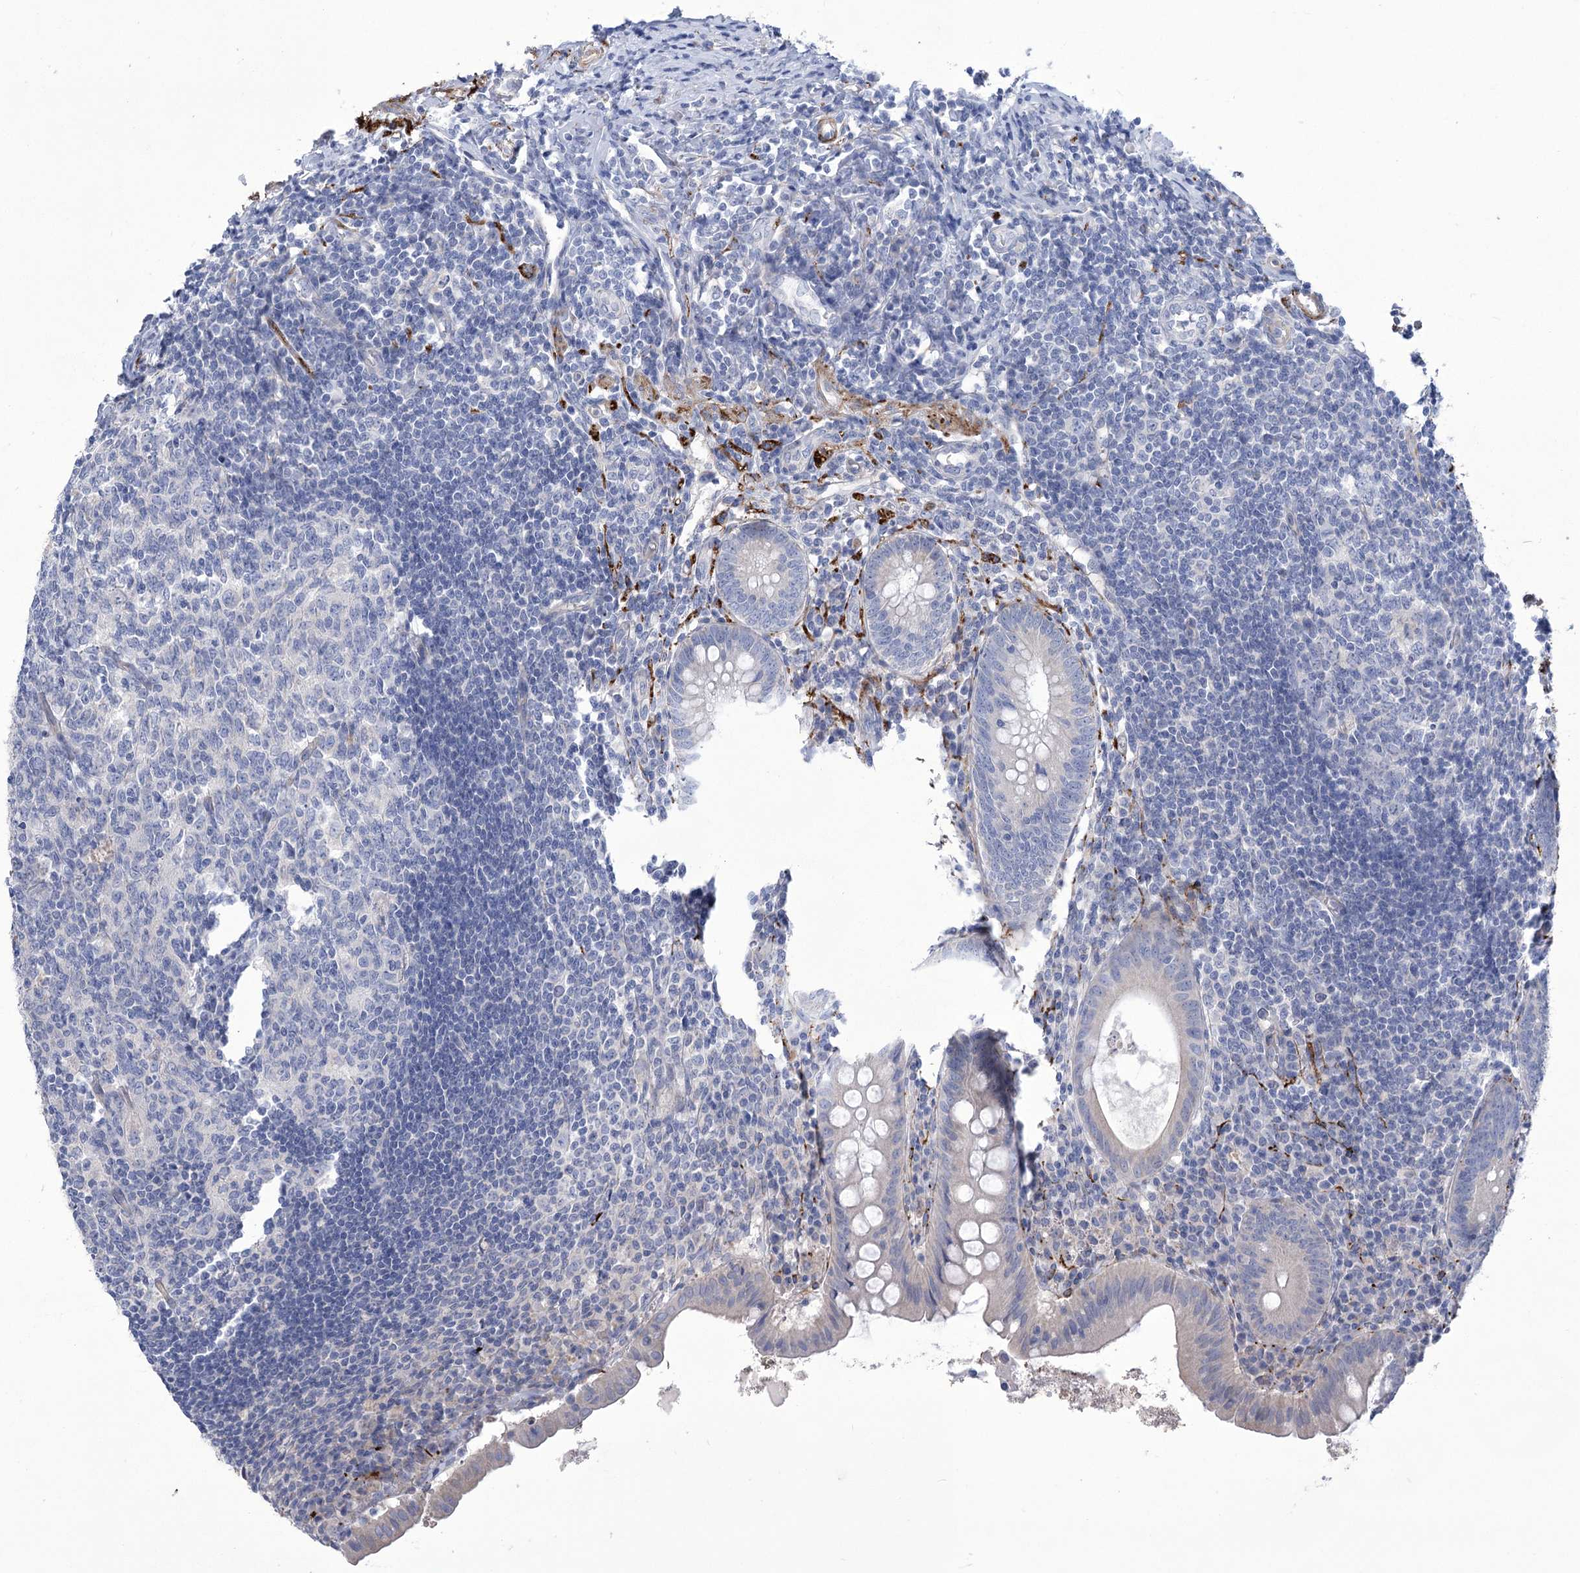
{"staining": {"intensity": "negative", "quantity": "none", "location": "none"}, "tissue": "appendix", "cell_type": "Glandular cells", "image_type": "normal", "snomed": [{"axis": "morphology", "description": "Normal tissue, NOS"}, {"axis": "topography", "description": "Appendix"}], "caption": "High power microscopy photomicrograph of an immunohistochemistry (IHC) histopathology image of unremarkable appendix, revealing no significant staining in glandular cells. Brightfield microscopy of immunohistochemistry (IHC) stained with DAB (3,3'-diaminobenzidine) (brown) and hematoxylin (blue), captured at high magnification.", "gene": "ANGPTL3", "patient": {"sex": "female", "age": 54}}